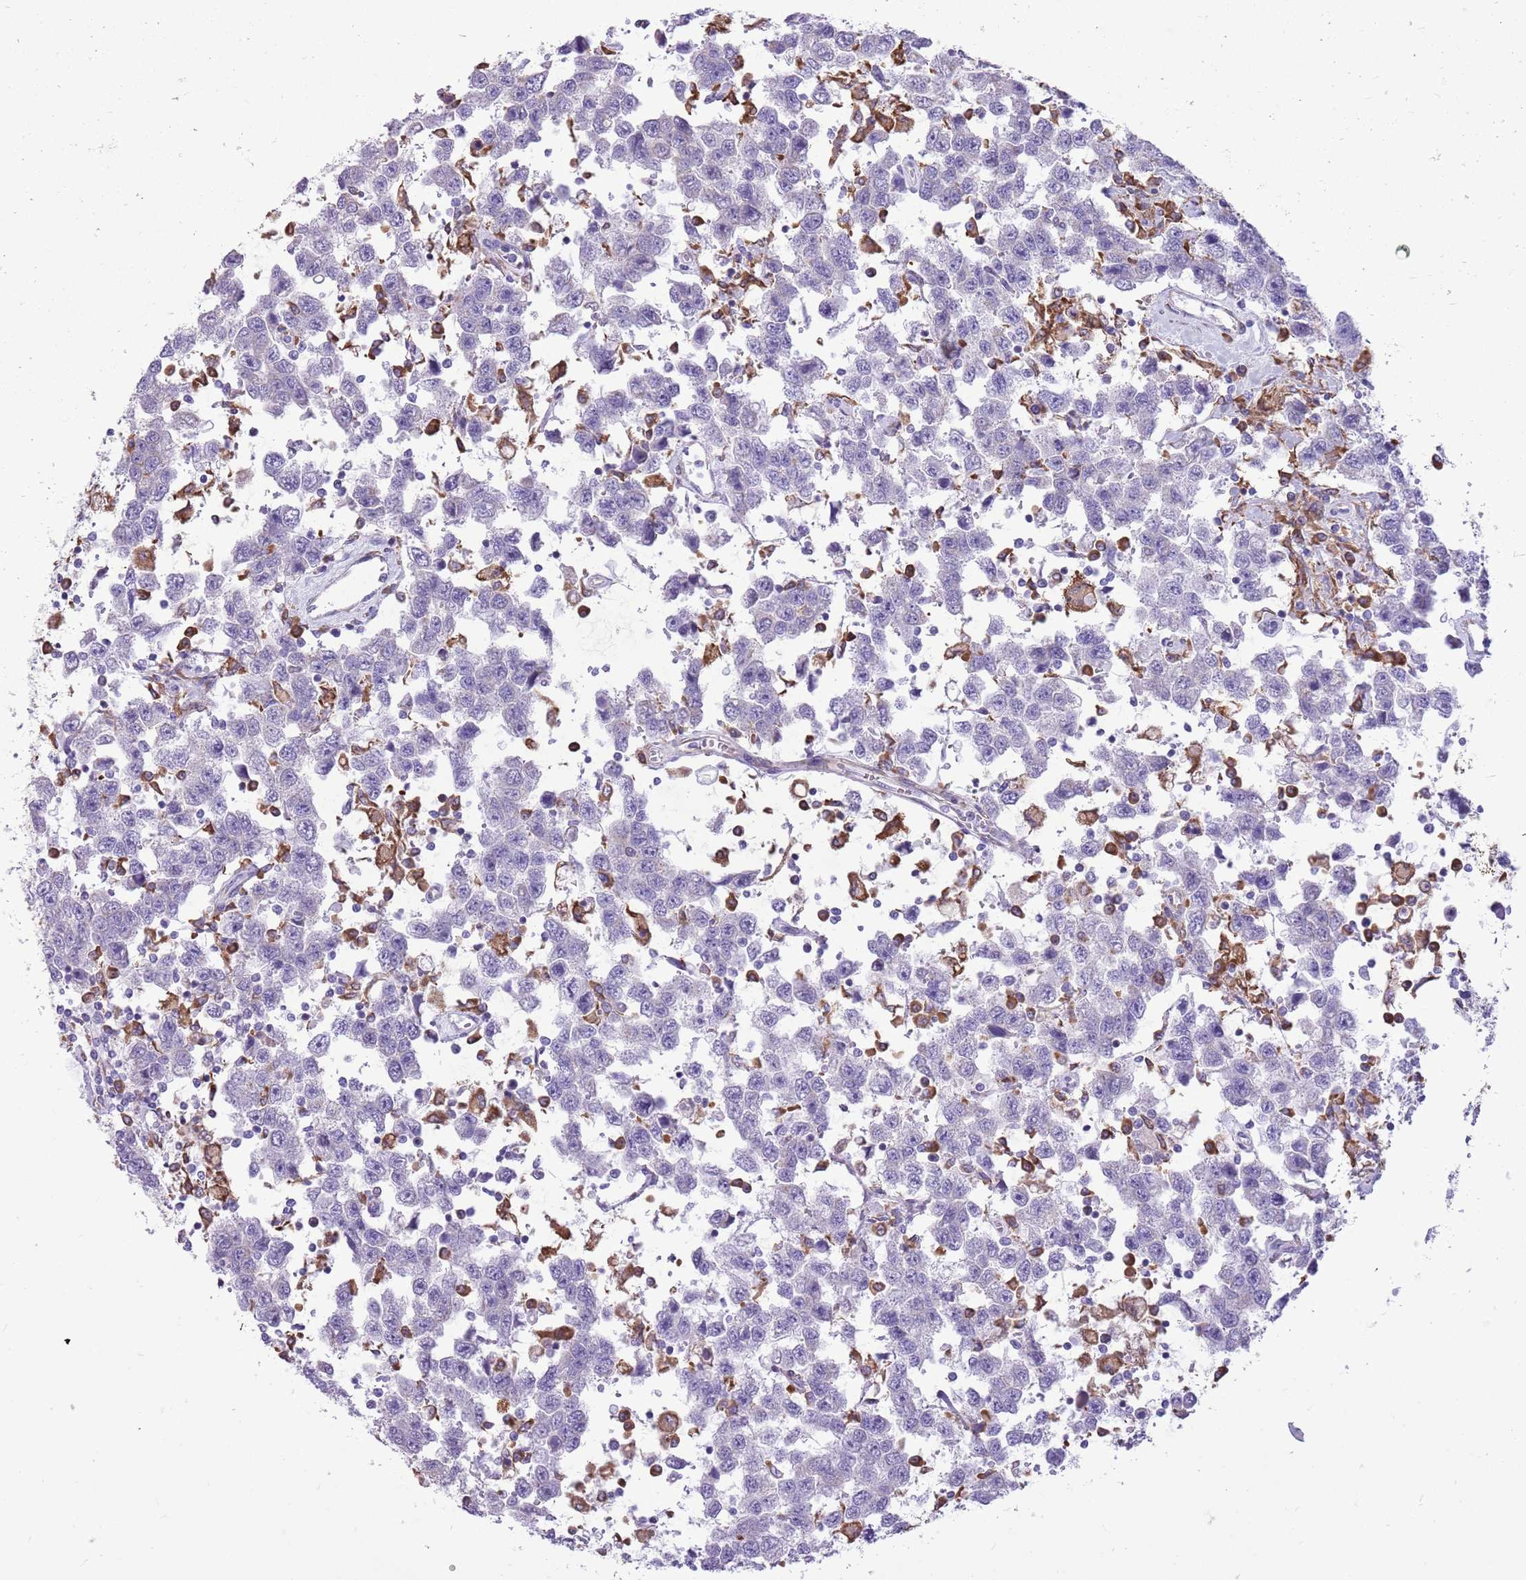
{"staining": {"intensity": "negative", "quantity": "none", "location": "none"}, "tissue": "testis cancer", "cell_type": "Tumor cells", "image_type": "cancer", "snomed": [{"axis": "morphology", "description": "Seminoma, NOS"}, {"axis": "topography", "description": "Testis"}], "caption": "Tumor cells are negative for protein expression in human seminoma (testis).", "gene": "KCTD19", "patient": {"sex": "male", "age": 41}}